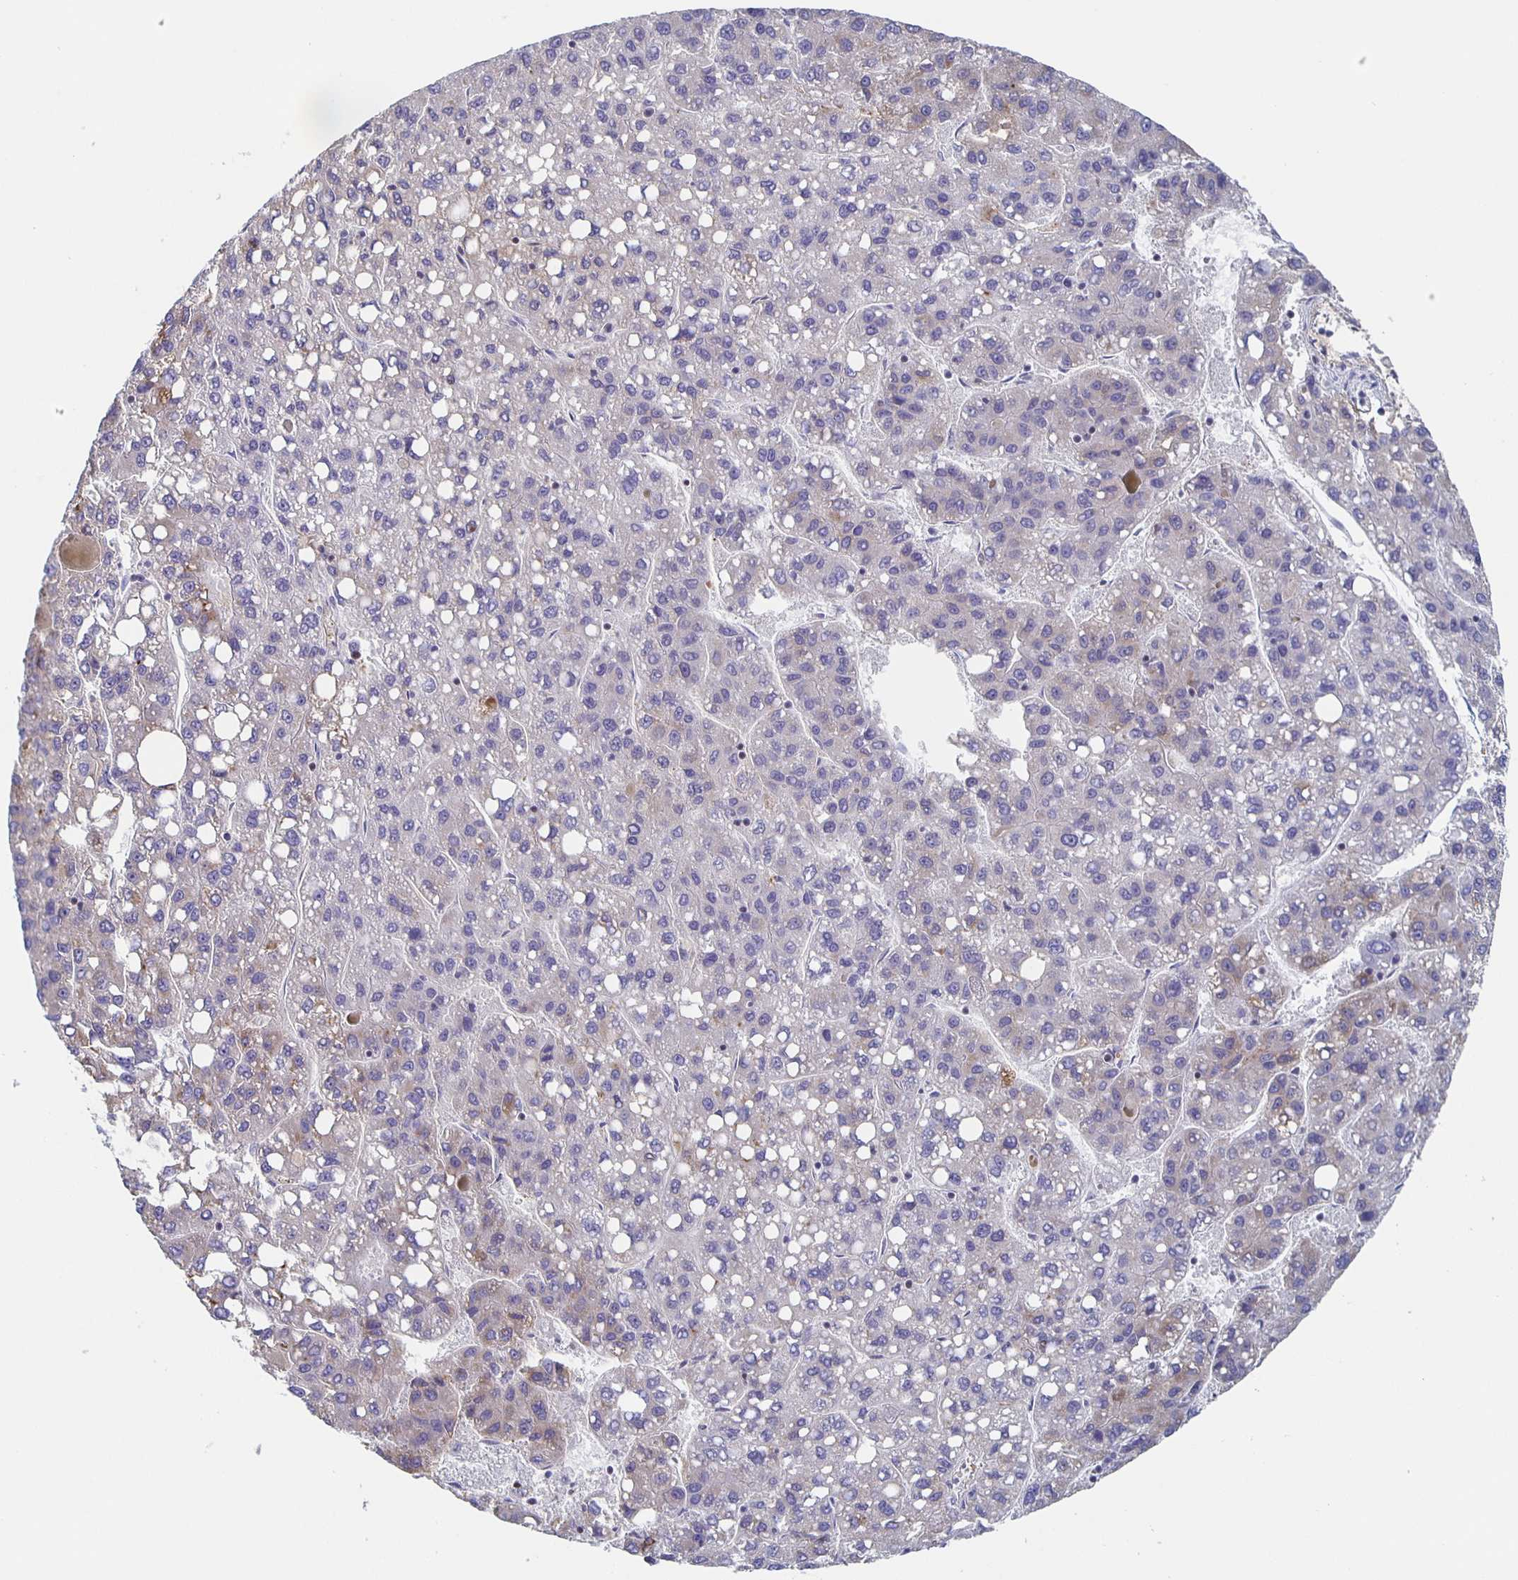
{"staining": {"intensity": "weak", "quantity": "<25%", "location": "cytoplasmic/membranous"}, "tissue": "liver cancer", "cell_type": "Tumor cells", "image_type": "cancer", "snomed": [{"axis": "morphology", "description": "Carcinoma, Hepatocellular, NOS"}, {"axis": "topography", "description": "Liver"}], "caption": "An immunohistochemistry (IHC) histopathology image of hepatocellular carcinoma (liver) is shown. There is no staining in tumor cells of hepatocellular carcinoma (liver).", "gene": "FGA", "patient": {"sex": "female", "age": 82}}